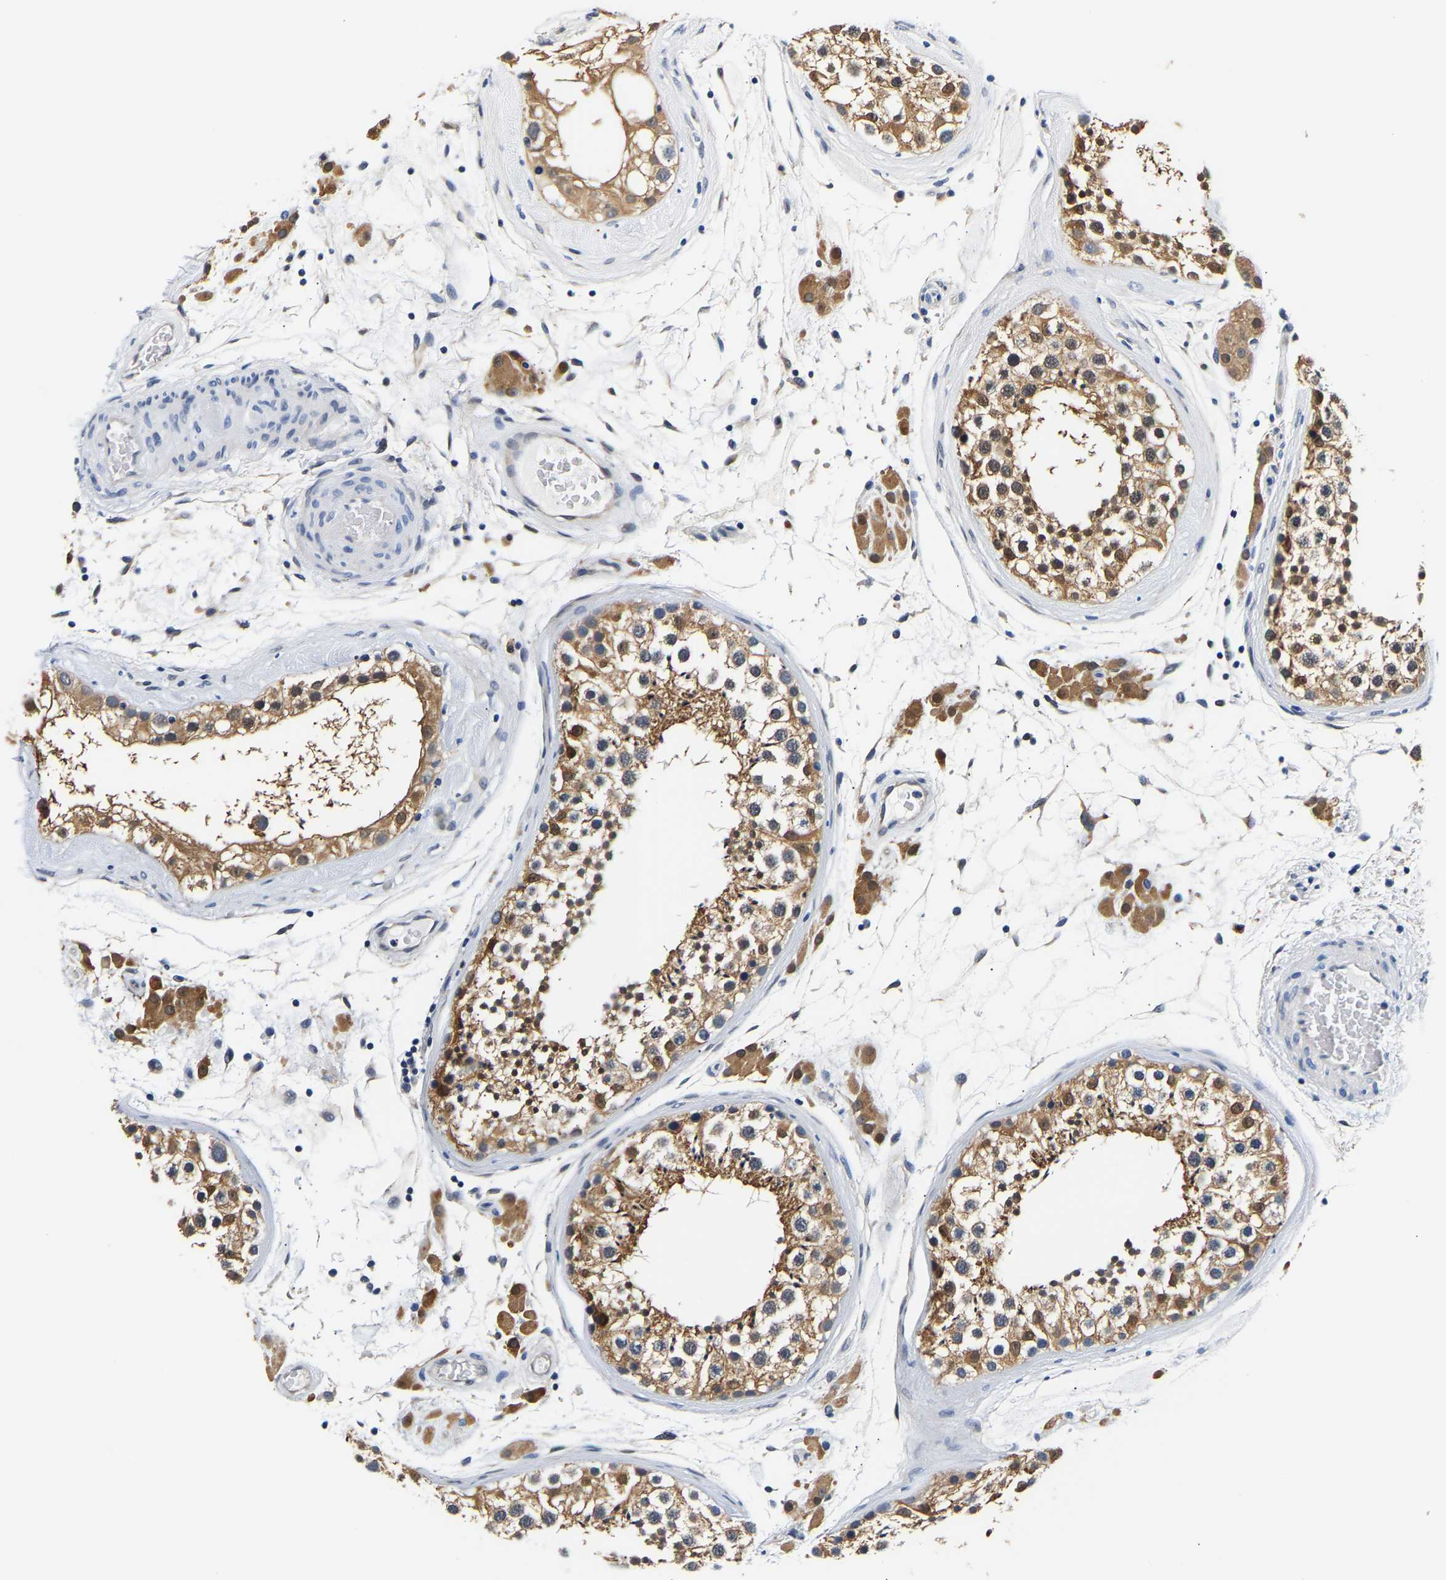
{"staining": {"intensity": "moderate", "quantity": ">75%", "location": "cytoplasmic/membranous"}, "tissue": "testis", "cell_type": "Cells in seminiferous ducts", "image_type": "normal", "snomed": [{"axis": "morphology", "description": "Normal tissue, NOS"}, {"axis": "topography", "description": "Testis"}], "caption": "IHC of unremarkable human testis reveals medium levels of moderate cytoplasmic/membranous positivity in approximately >75% of cells in seminiferous ducts. Nuclei are stained in blue.", "gene": "UCHL3", "patient": {"sex": "male", "age": 46}}